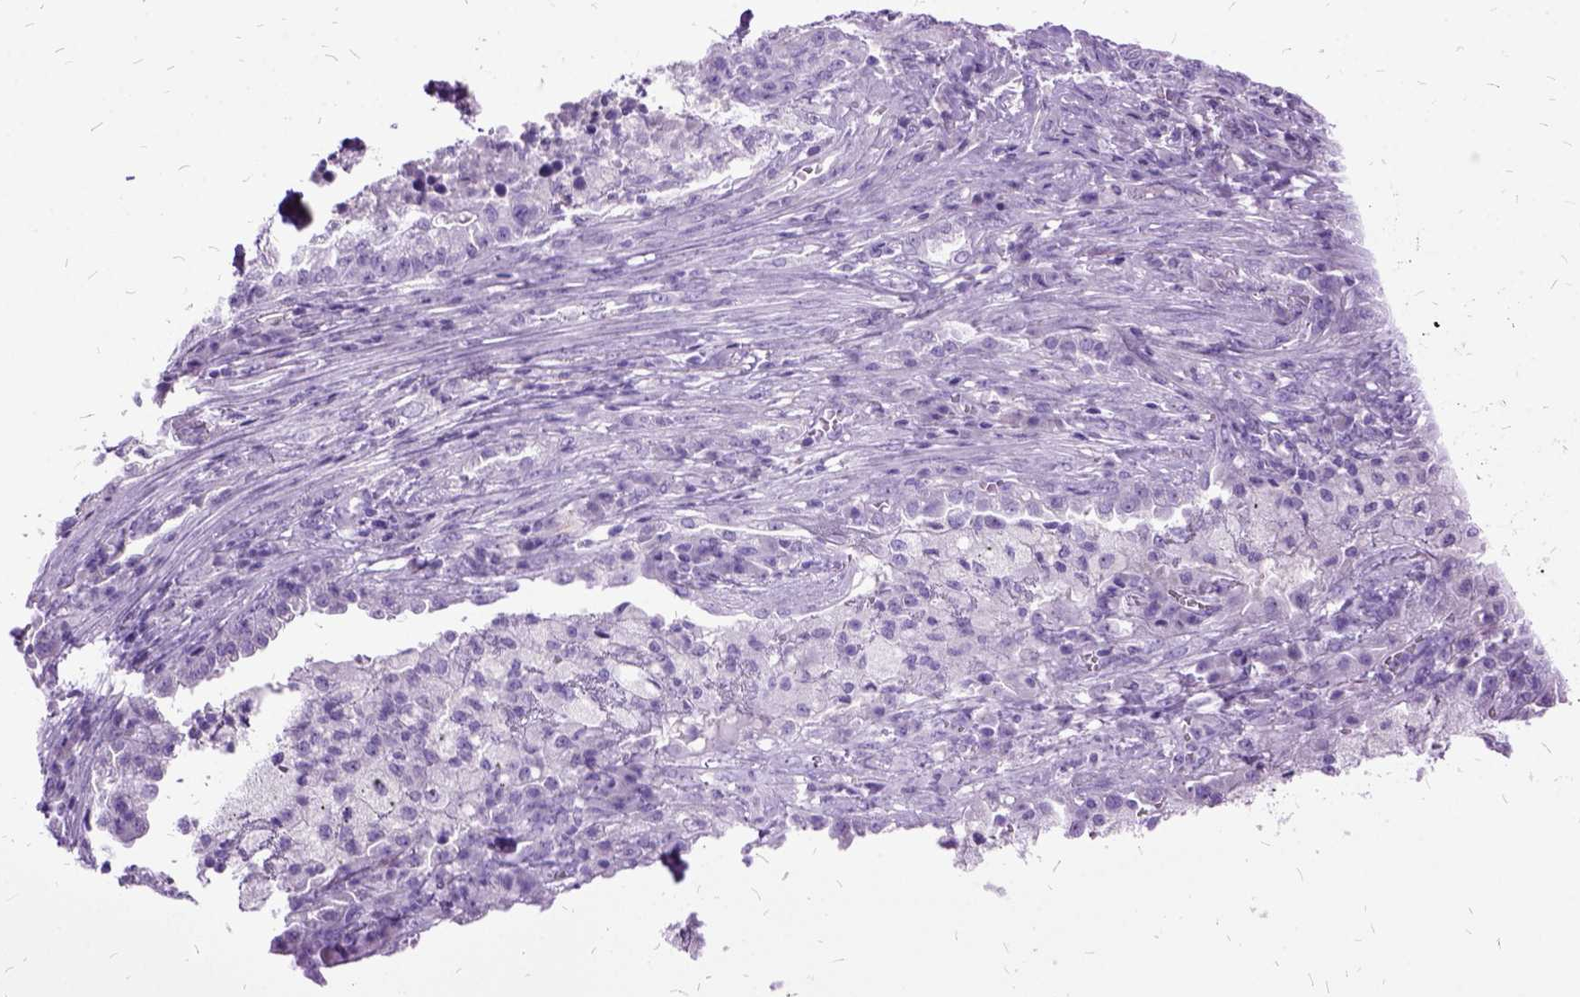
{"staining": {"intensity": "negative", "quantity": "none", "location": "none"}, "tissue": "lung cancer", "cell_type": "Tumor cells", "image_type": "cancer", "snomed": [{"axis": "morphology", "description": "Adenocarcinoma, NOS"}, {"axis": "topography", "description": "Lung"}], "caption": "Tumor cells are negative for protein expression in human adenocarcinoma (lung).", "gene": "MME", "patient": {"sex": "male", "age": 57}}